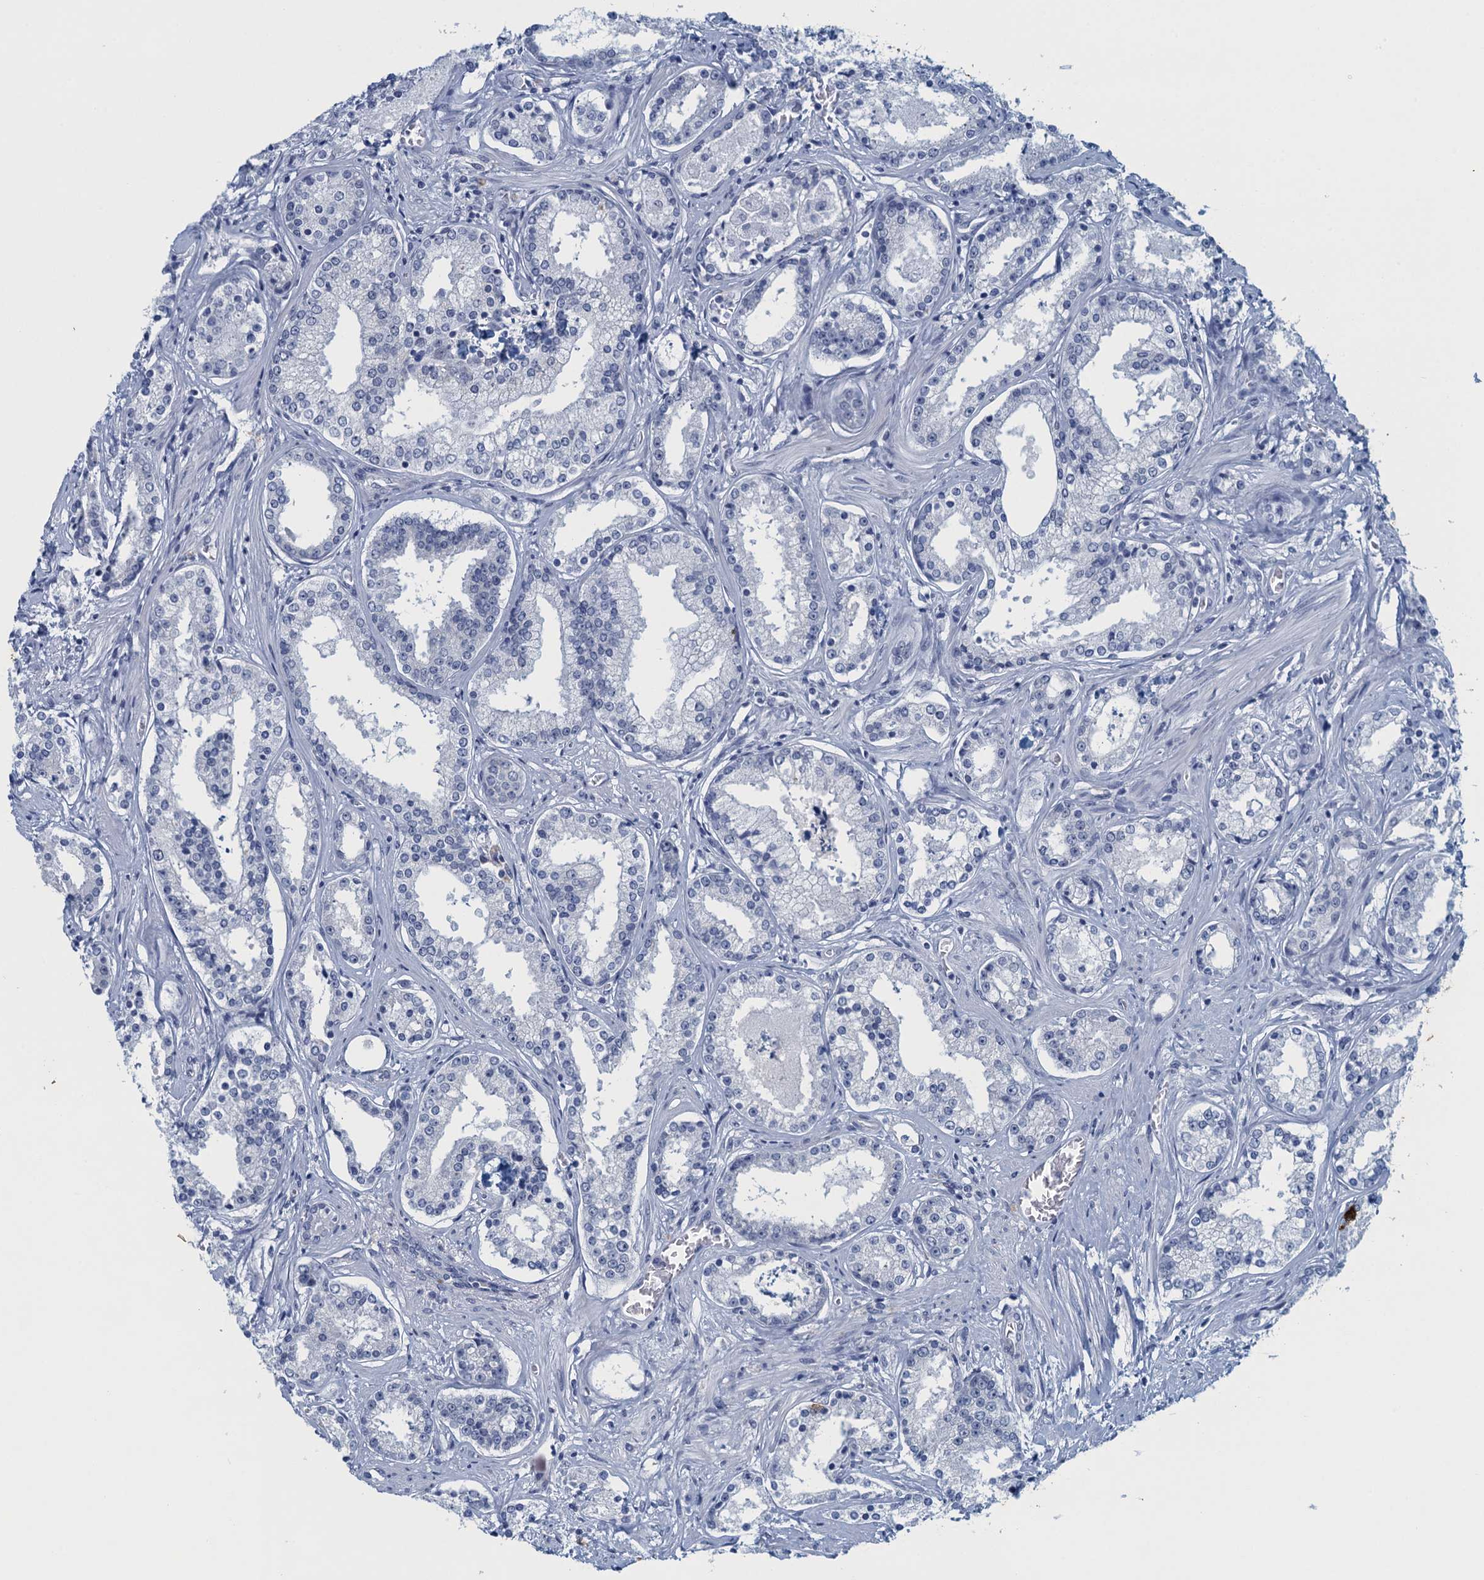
{"staining": {"intensity": "negative", "quantity": "none", "location": "none"}, "tissue": "prostate cancer", "cell_type": "Tumor cells", "image_type": "cancer", "snomed": [{"axis": "morphology", "description": "Adenocarcinoma, High grade"}, {"axis": "topography", "description": "Prostate"}], "caption": "Immunohistochemistry (IHC) histopathology image of human prostate high-grade adenocarcinoma stained for a protein (brown), which reveals no expression in tumor cells.", "gene": "ENSG00000131152", "patient": {"sex": "male", "age": 58}}